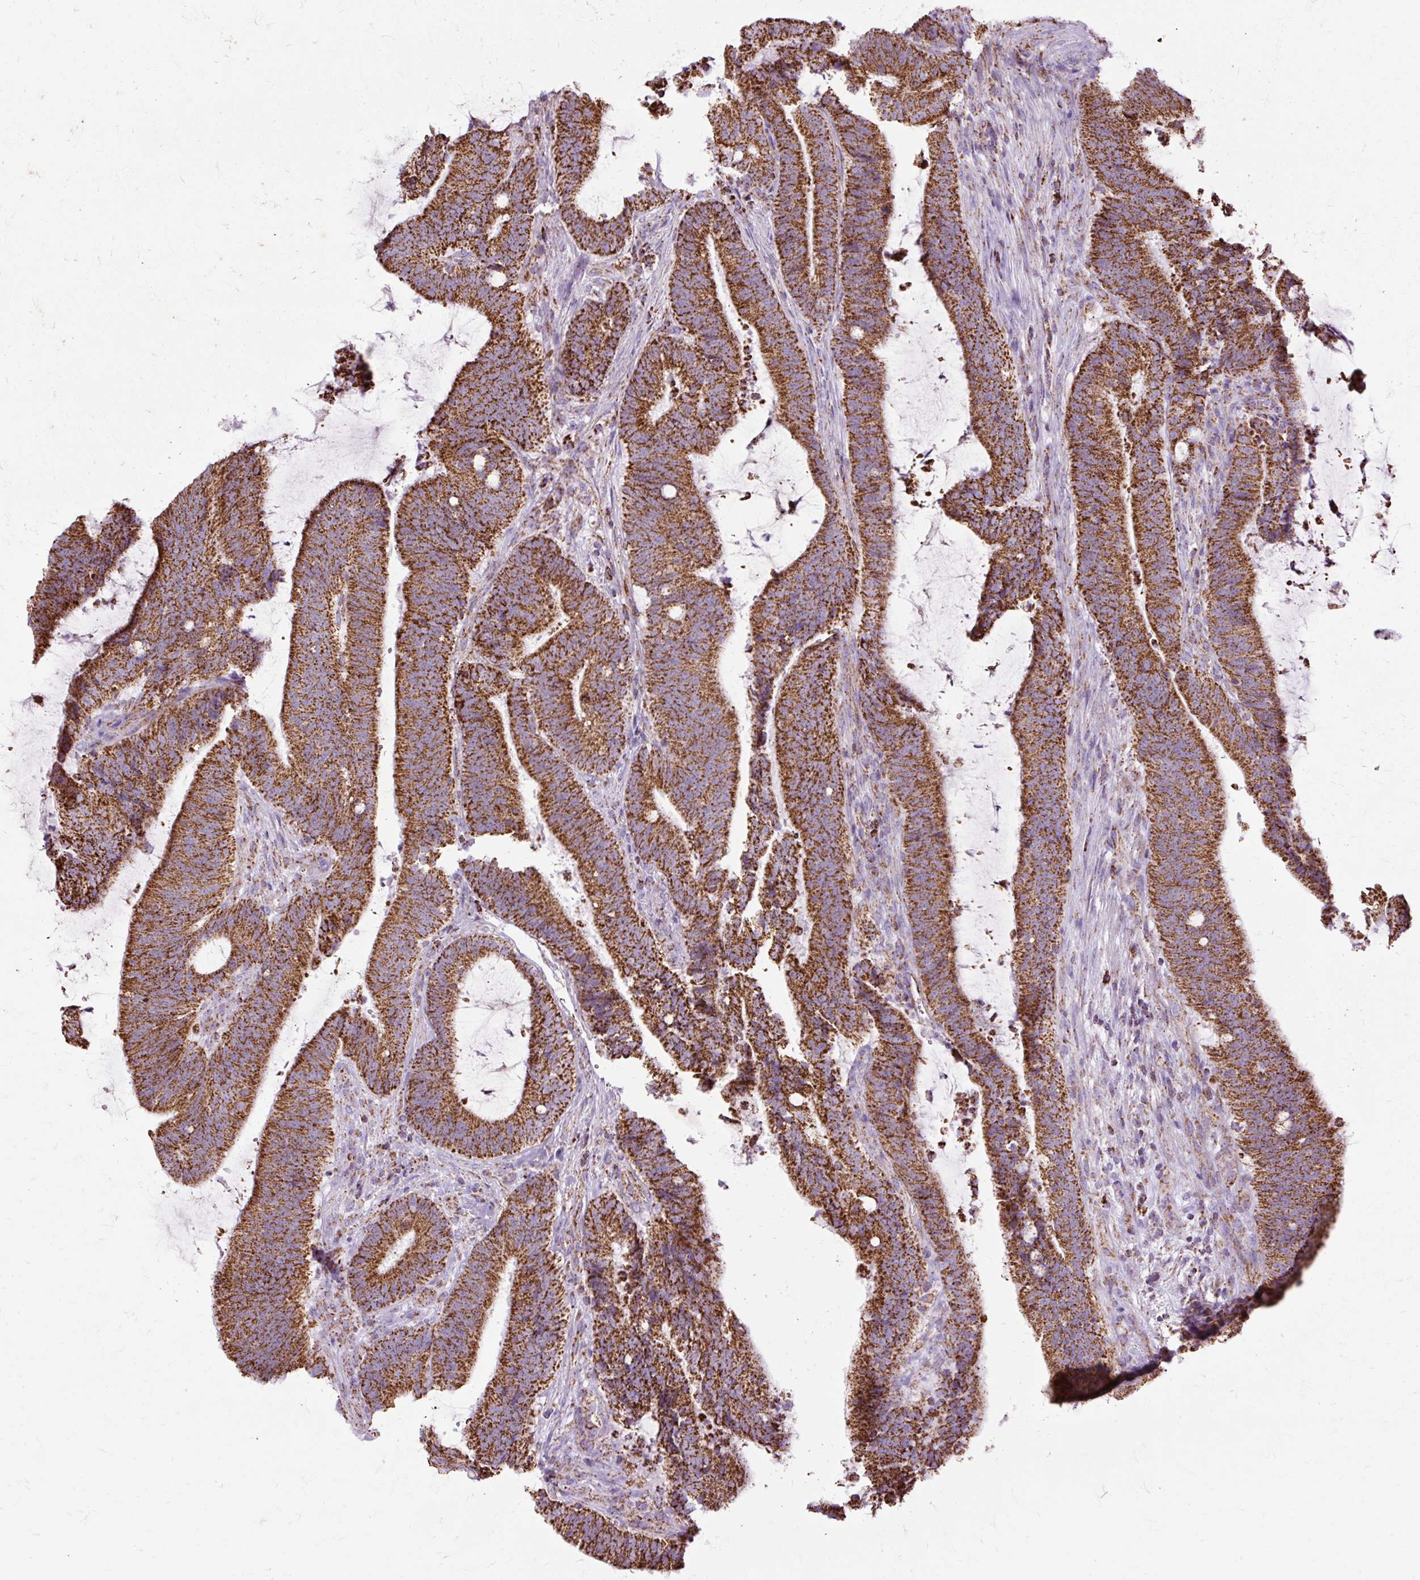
{"staining": {"intensity": "strong", "quantity": ">75%", "location": "cytoplasmic/membranous"}, "tissue": "colorectal cancer", "cell_type": "Tumor cells", "image_type": "cancer", "snomed": [{"axis": "morphology", "description": "Adenocarcinoma, NOS"}, {"axis": "topography", "description": "Colon"}], "caption": "High-power microscopy captured an immunohistochemistry micrograph of colorectal cancer (adenocarcinoma), revealing strong cytoplasmic/membranous expression in approximately >75% of tumor cells.", "gene": "DLAT", "patient": {"sex": "female", "age": 43}}